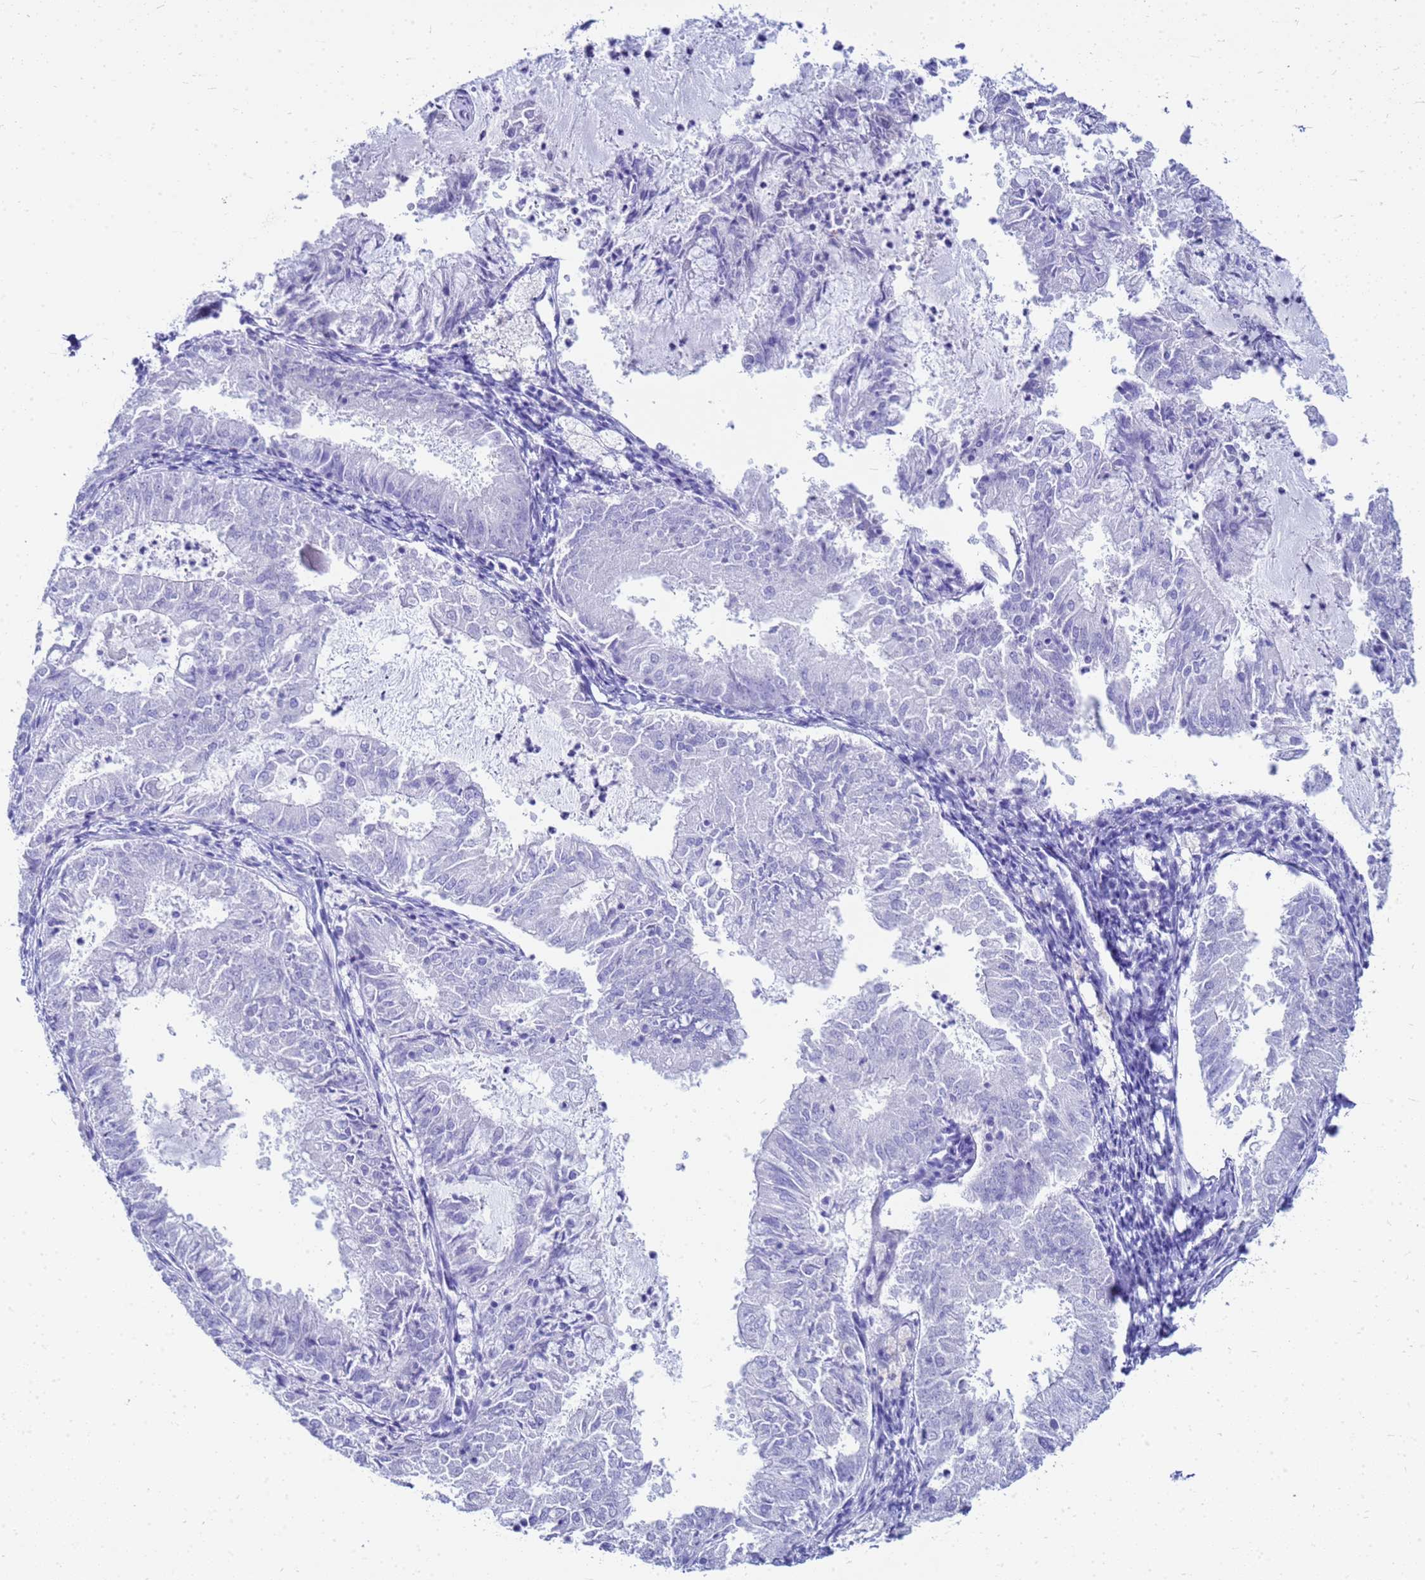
{"staining": {"intensity": "negative", "quantity": "none", "location": "none"}, "tissue": "endometrial cancer", "cell_type": "Tumor cells", "image_type": "cancer", "snomed": [{"axis": "morphology", "description": "Adenocarcinoma, NOS"}, {"axis": "topography", "description": "Endometrium"}], "caption": "IHC of endometrial cancer (adenocarcinoma) demonstrates no positivity in tumor cells. (Brightfield microscopy of DAB immunohistochemistry at high magnification).", "gene": "CKB", "patient": {"sex": "female", "age": 57}}